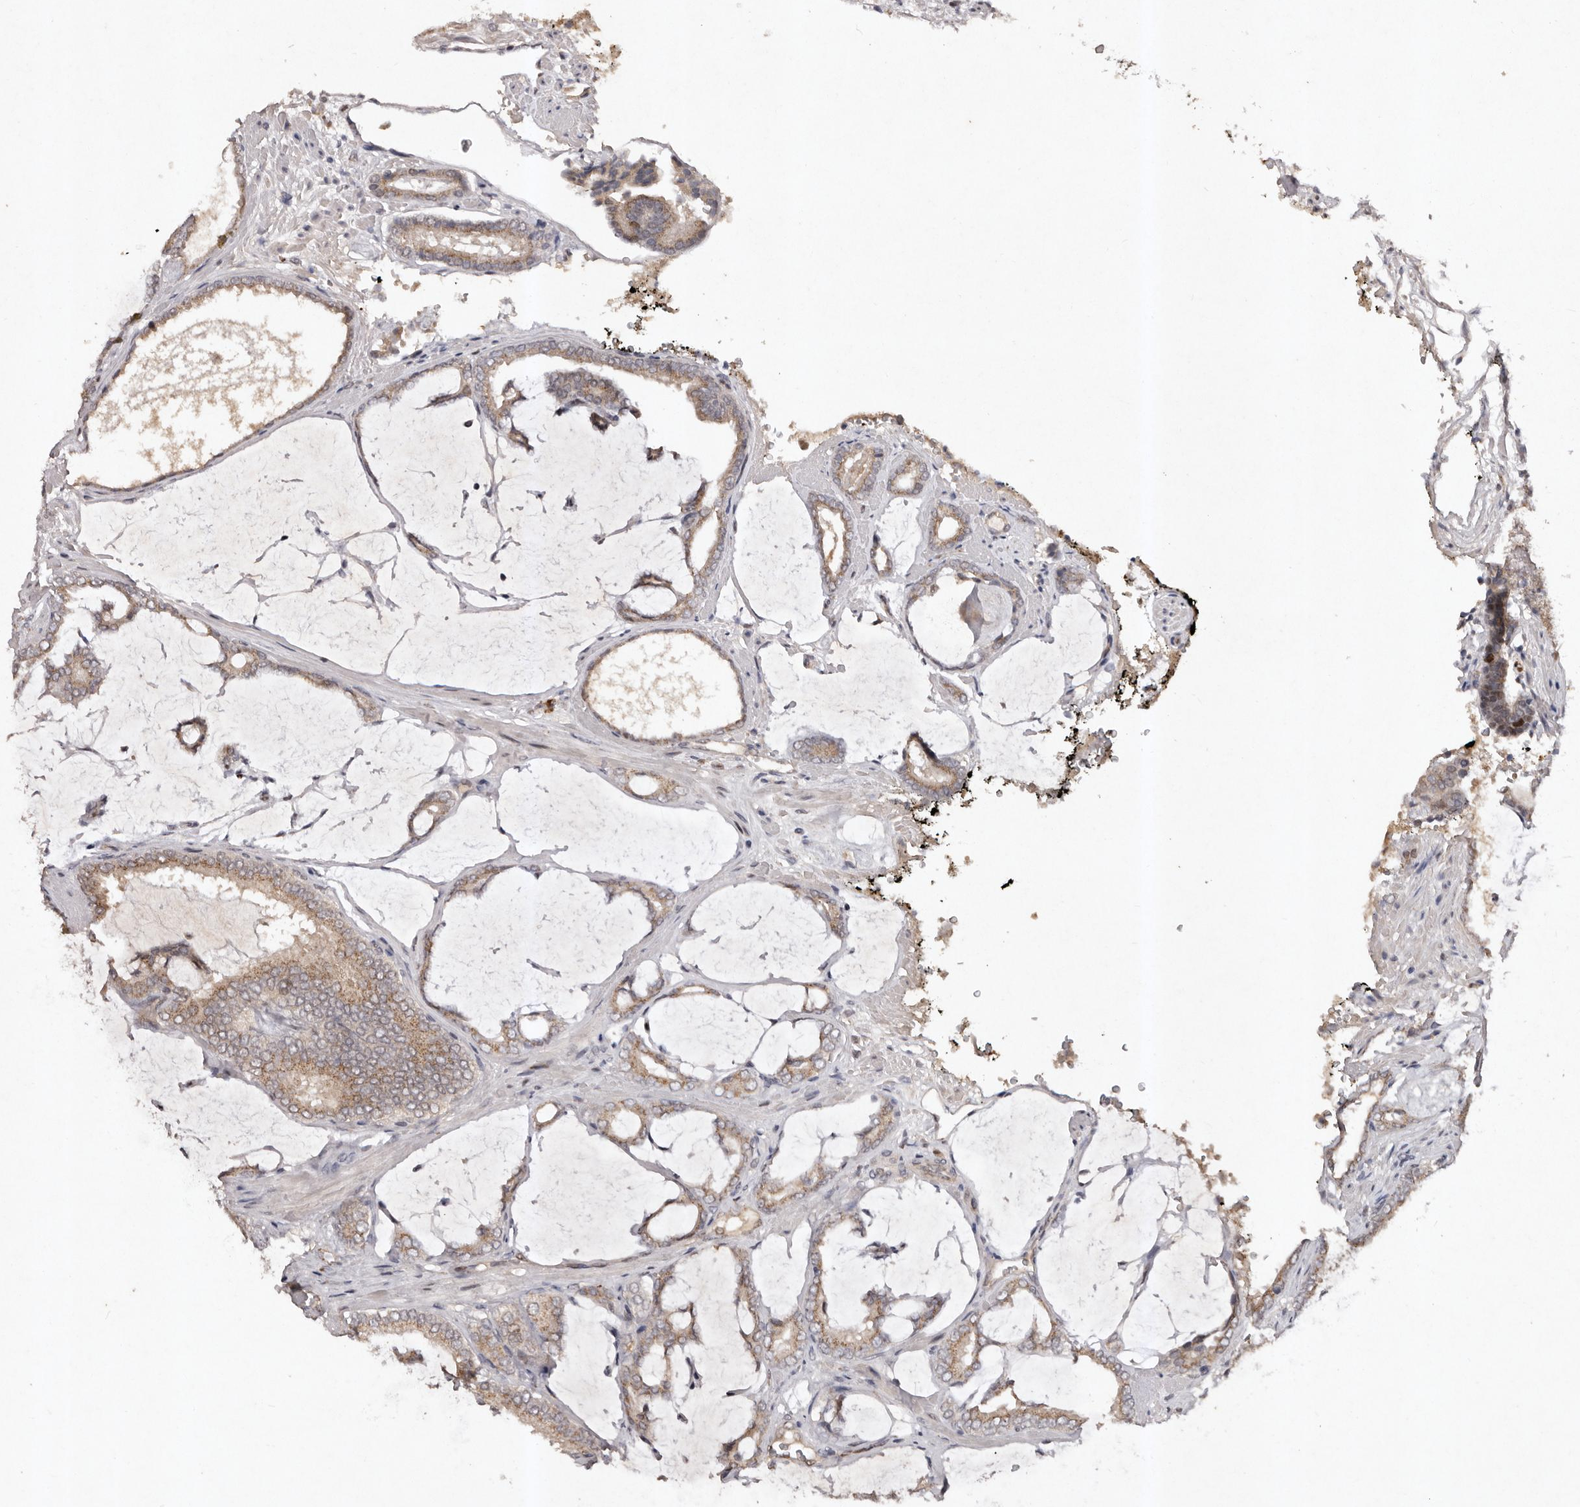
{"staining": {"intensity": "moderate", "quantity": "25%-75%", "location": "cytoplasmic/membranous"}, "tissue": "prostate cancer", "cell_type": "Tumor cells", "image_type": "cancer", "snomed": [{"axis": "morphology", "description": "Adenocarcinoma, Low grade"}, {"axis": "topography", "description": "Prostate"}], "caption": "IHC of prostate cancer (low-grade adenocarcinoma) shows medium levels of moderate cytoplasmic/membranous expression in approximately 25%-75% of tumor cells. Using DAB (brown) and hematoxylin (blue) stains, captured at high magnification using brightfield microscopy.", "gene": "KLF7", "patient": {"sex": "male", "age": 71}}